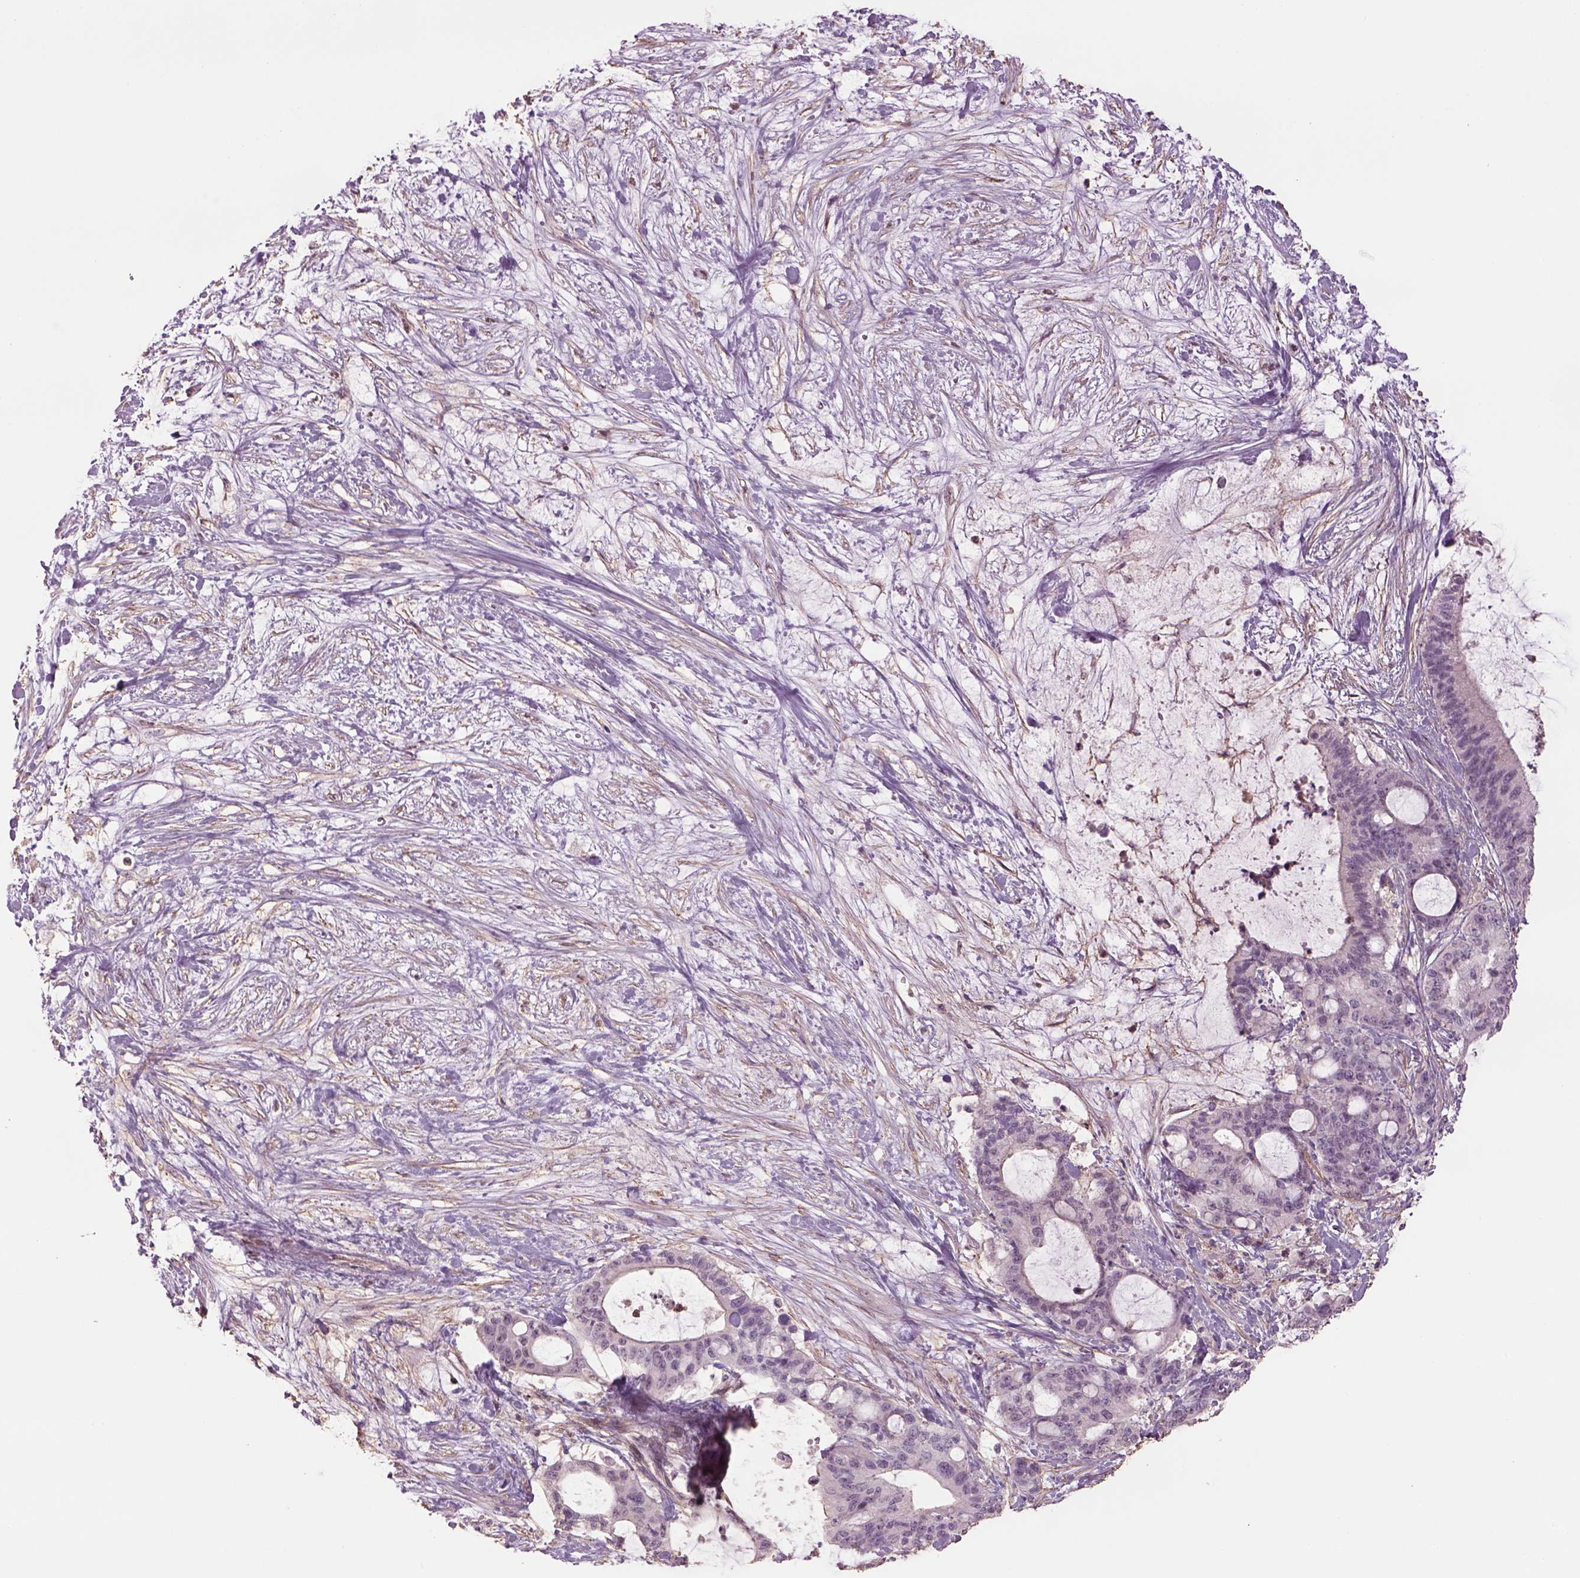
{"staining": {"intensity": "negative", "quantity": "none", "location": "none"}, "tissue": "liver cancer", "cell_type": "Tumor cells", "image_type": "cancer", "snomed": [{"axis": "morphology", "description": "Cholangiocarcinoma"}, {"axis": "topography", "description": "Liver"}], "caption": "This is an IHC image of cholangiocarcinoma (liver). There is no expression in tumor cells.", "gene": "LIN7A", "patient": {"sex": "female", "age": 73}}